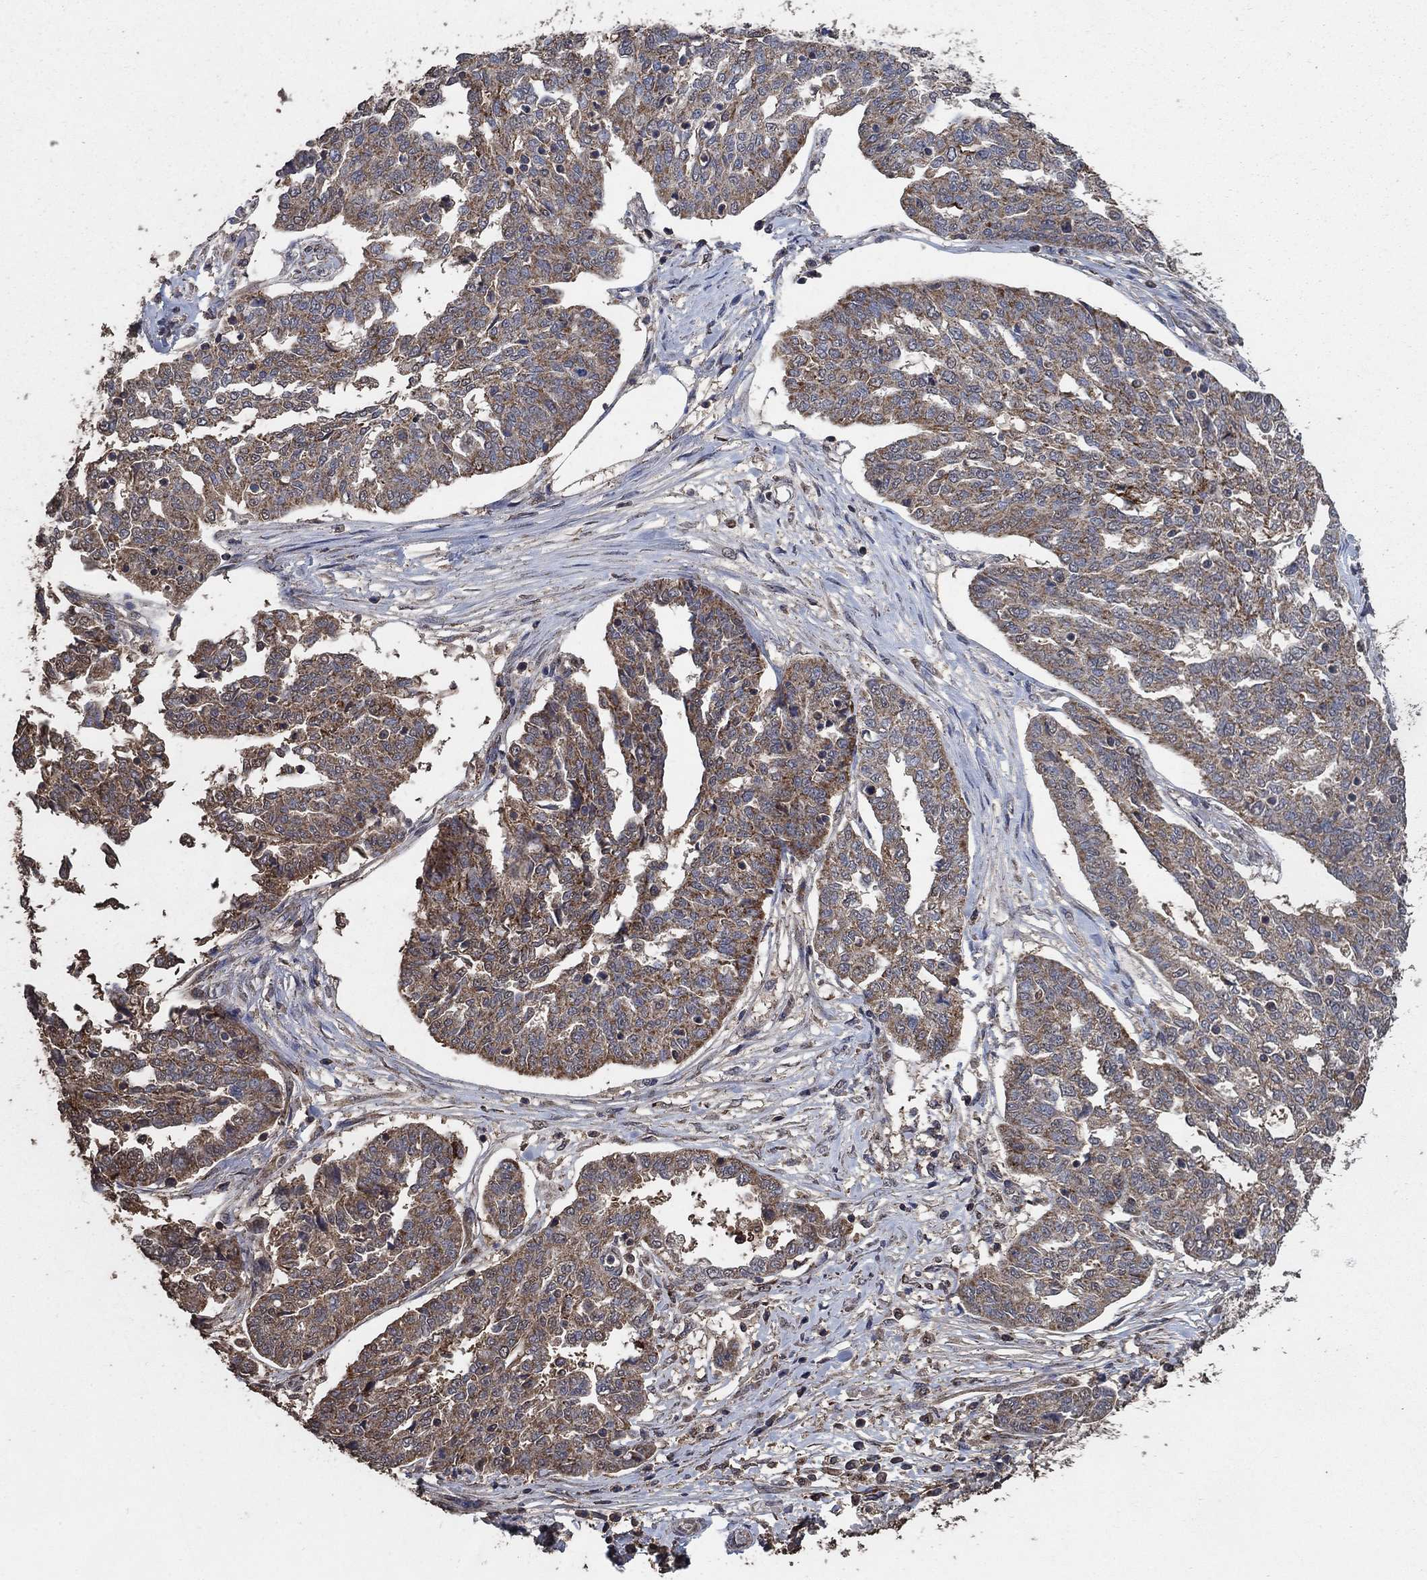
{"staining": {"intensity": "strong", "quantity": "<25%", "location": "cytoplasmic/membranous"}, "tissue": "ovarian cancer", "cell_type": "Tumor cells", "image_type": "cancer", "snomed": [{"axis": "morphology", "description": "Cystadenocarcinoma, serous, NOS"}, {"axis": "topography", "description": "Ovary"}], "caption": "This is an image of immunohistochemistry staining of serous cystadenocarcinoma (ovarian), which shows strong positivity in the cytoplasmic/membranous of tumor cells.", "gene": "MRPS24", "patient": {"sex": "female", "age": 67}}